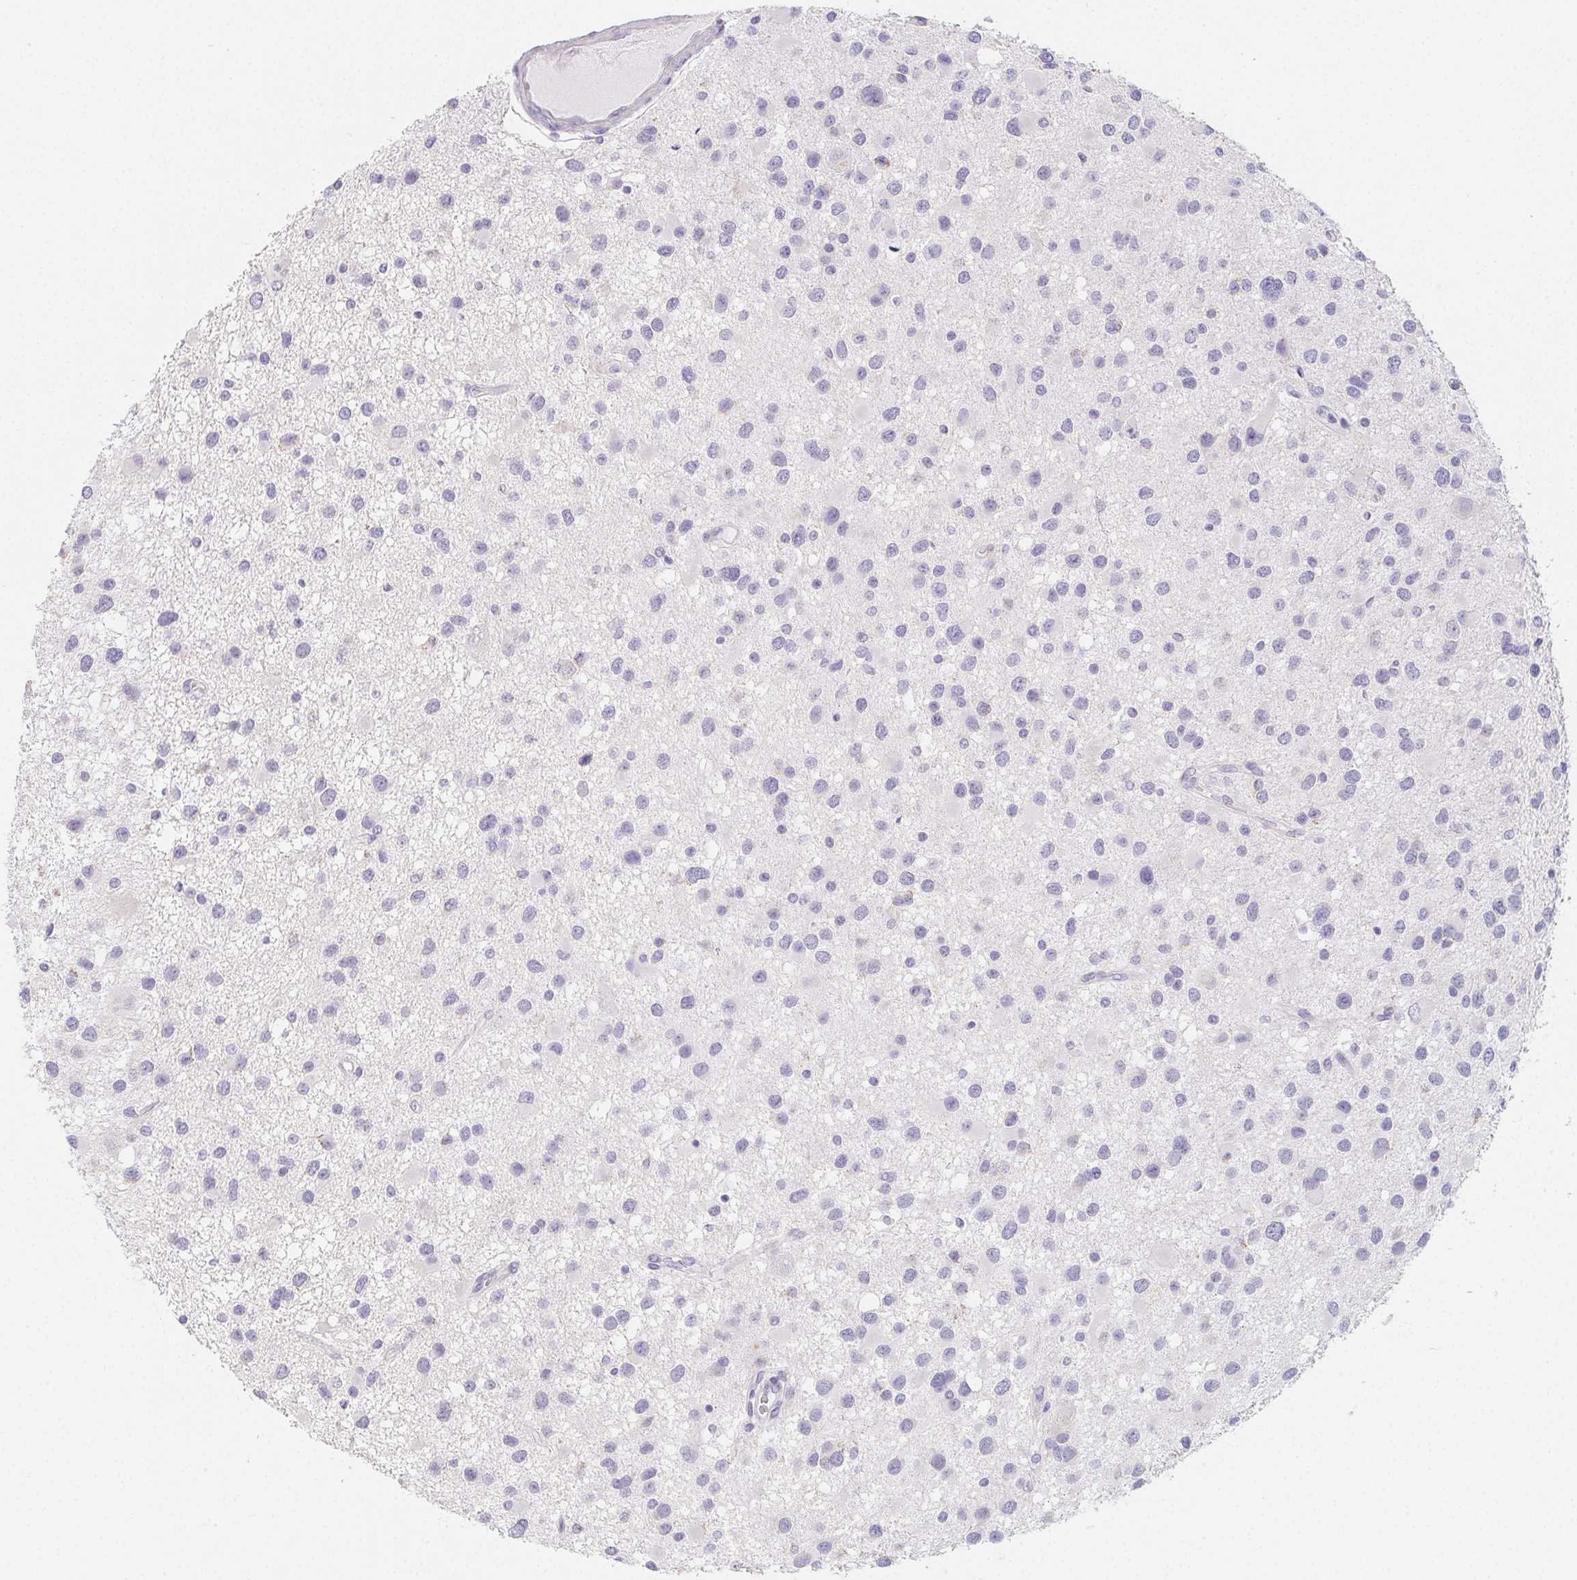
{"staining": {"intensity": "negative", "quantity": "none", "location": "none"}, "tissue": "glioma", "cell_type": "Tumor cells", "image_type": "cancer", "snomed": [{"axis": "morphology", "description": "Glioma, malignant, Low grade"}, {"axis": "topography", "description": "Brain"}], "caption": "Tumor cells show no significant expression in glioma.", "gene": "GLIPR1L1", "patient": {"sex": "female", "age": 32}}